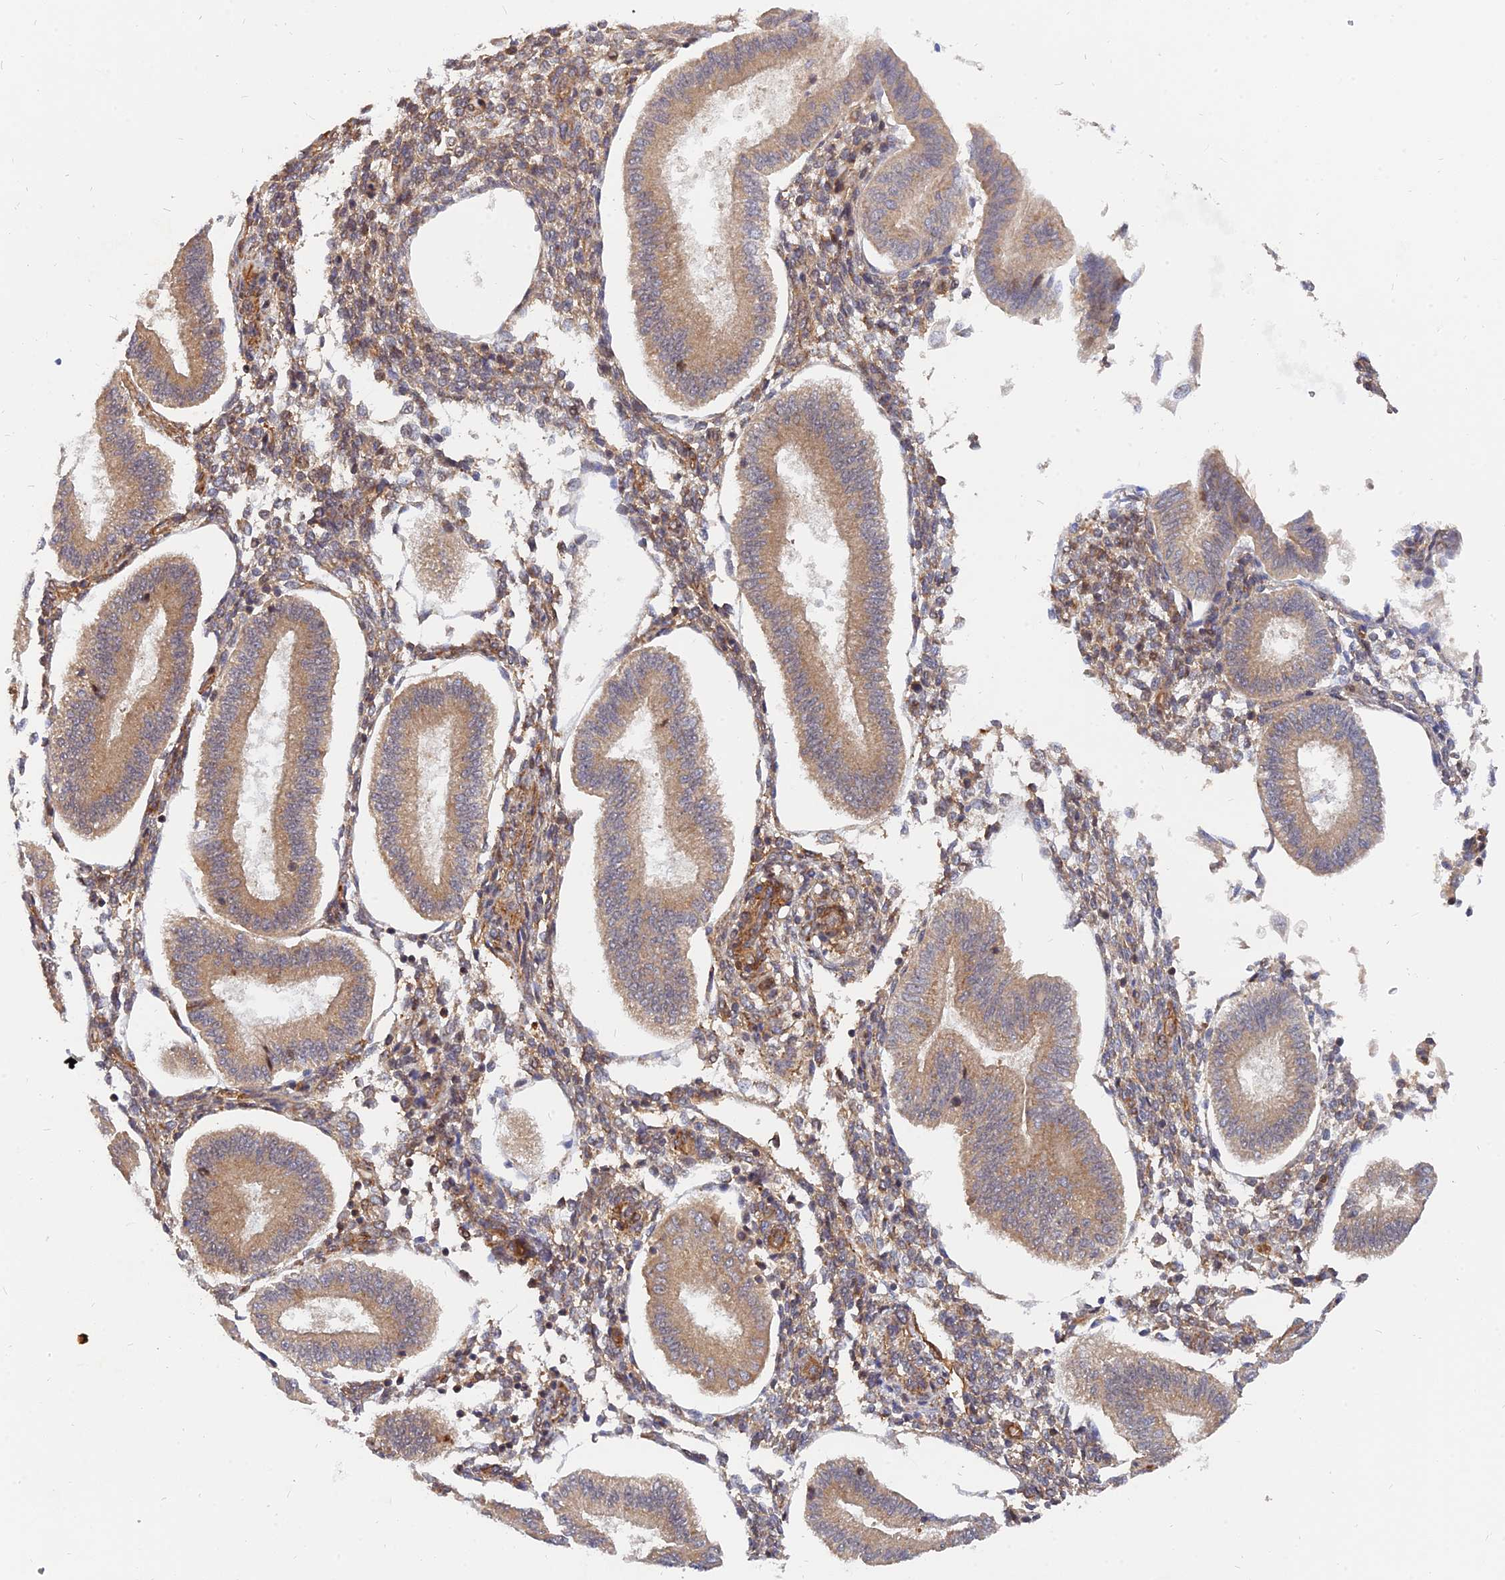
{"staining": {"intensity": "moderate", "quantity": "25%-75%", "location": "cytoplasmic/membranous"}, "tissue": "endometrium", "cell_type": "Cells in endometrial stroma", "image_type": "normal", "snomed": [{"axis": "morphology", "description": "Normal tissue, NOS"}, {"axis": "topography", "description": "Endometrium"}], "caption": "An immunohistochemistry image of benign tissue is shown. Protein staining in brown highlights moderate cytoplasmic/membranous positivity in endometrium within cells in endometrial stroma. The staining is performed using DAB brown chromogen to label protein expression. The nuclei are counter-stained blue using hematoxylin.", "gene": "WDR41", "patient": {"sex": "female", "age": 39}}